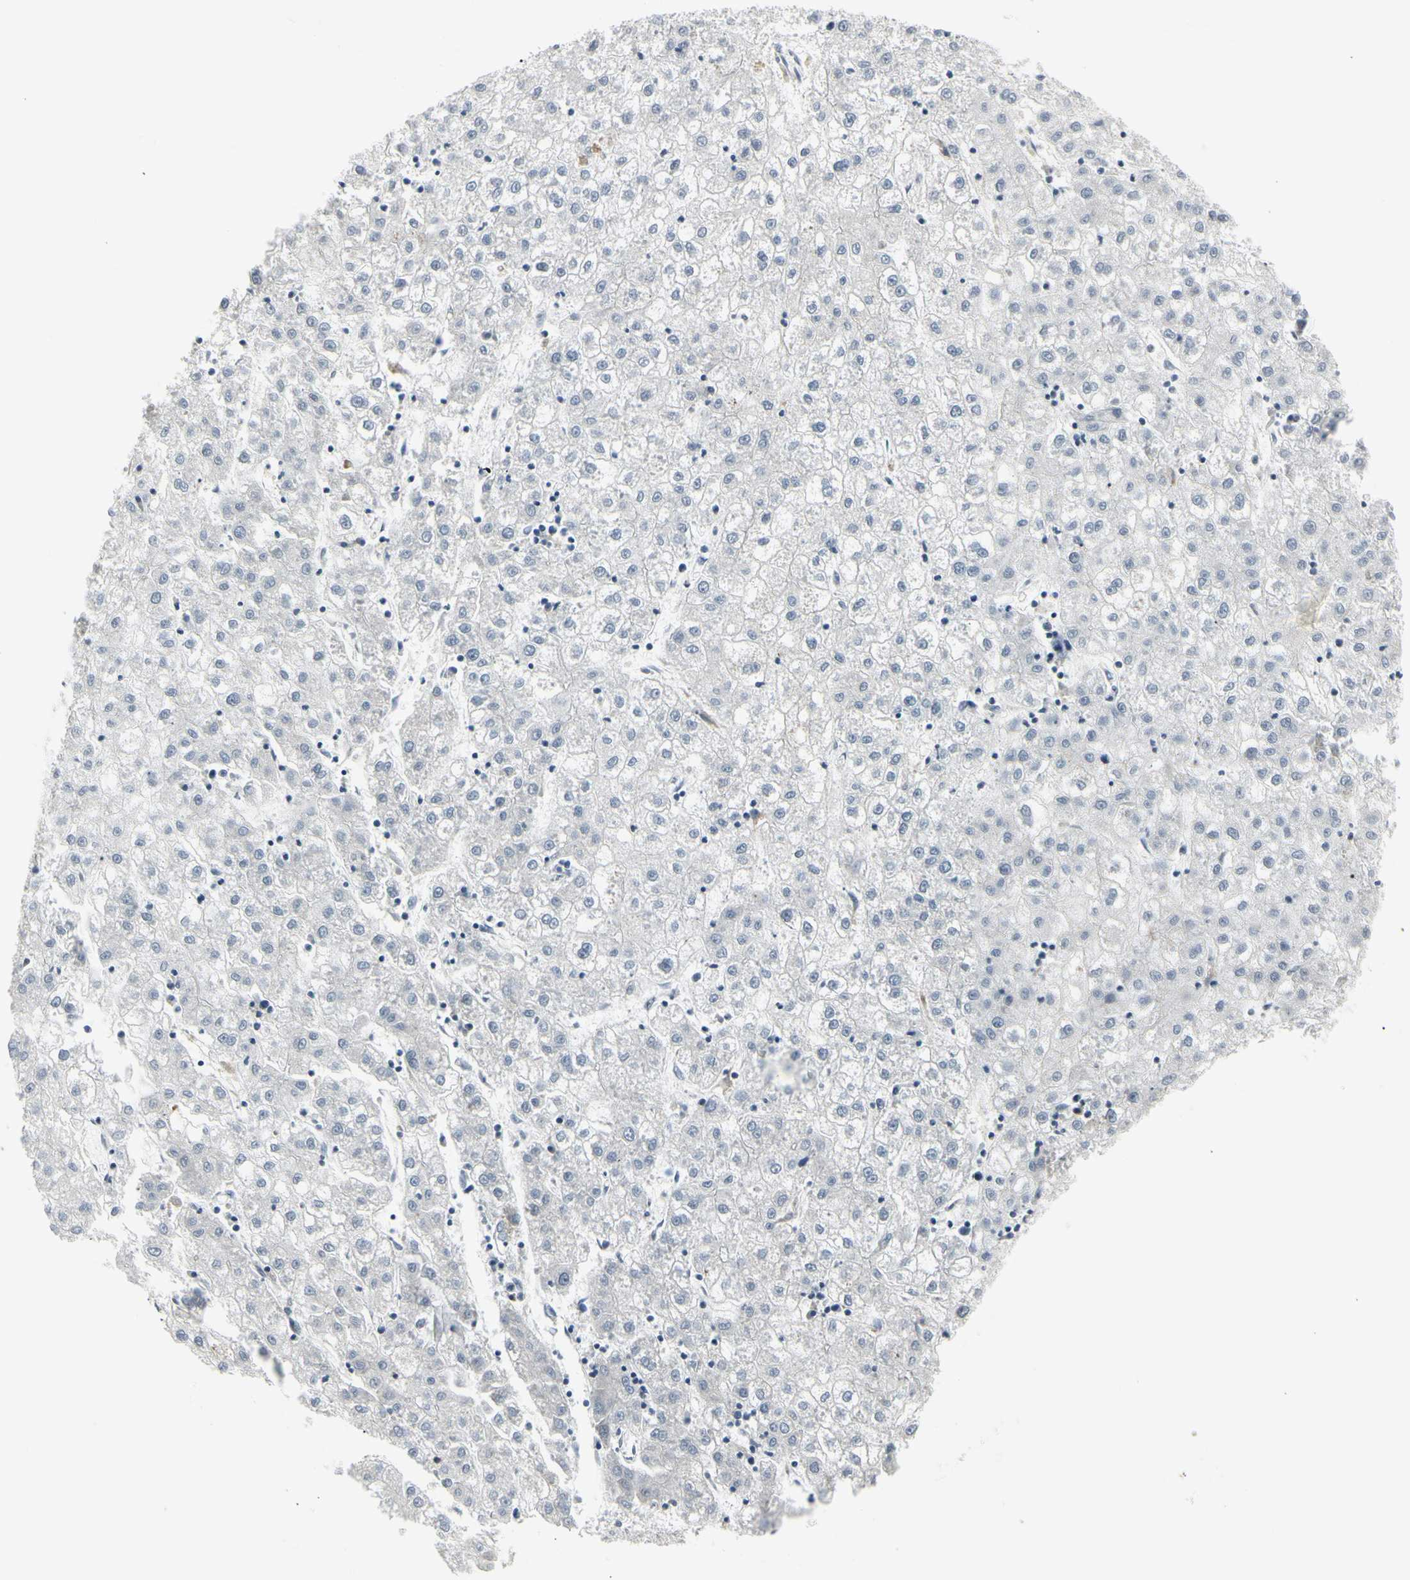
{"staining": {"intensity": "negative", "quantity": "none", "location": "none"}, "tissue": "liver cancer", "cell_type": "Tumor cells", "image_type": "cancer", "snomed": [{"axis": "morphology", "description": "Carcinoma, Hepatocellular, NOS"}, {"axis": "topography", "description": "Liver"}], "caption": "Tumor cells show no significant staining in liver cancer (hepatocellular carcinoma).", "gene": "GRN", "patient": {"sex": "male", "age": 72}}